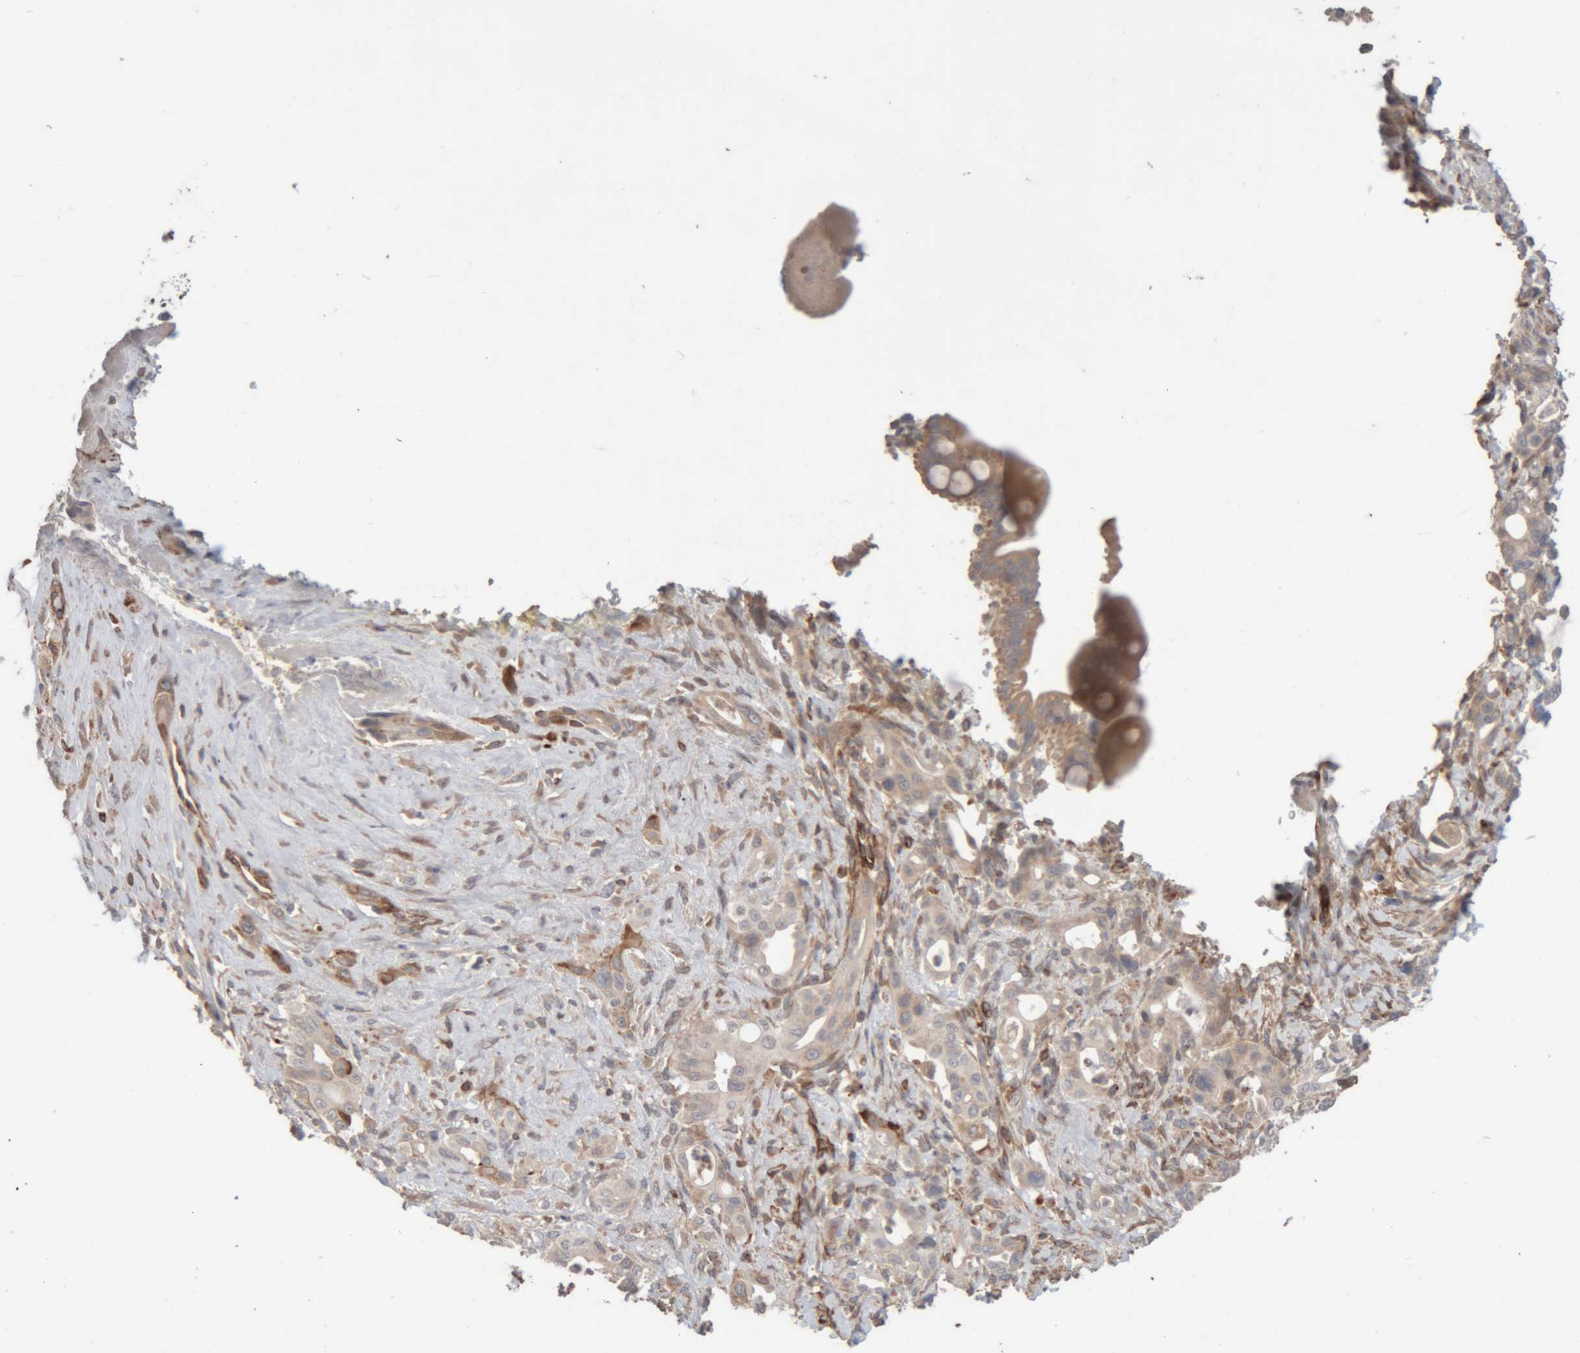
{"staining": {"intensity": "weak", "quantity": "<25%", "location": "cytoplasmic/membranous"}, "tissue": "pancreatic cancer", "cell_type": "Tumor cells", "image_type": "cancer", "snomed": [{"axis": "morphology", "description": "Adenocarcinoma, NOS"}, {"axis": "topography", "description": "Pancreas"}], "caption": "Immunohistochemical staining of human pancreatic cancer (adenocarcinoma) exhibits no significant expression in tumor cells. The staining was performed using DAB (3,3'-diaminobenzidine) to visualize the protein expression in brown, while the nuclei were stained in blue with hematoxylin (Magnification: 20x).", "gene": "RAB32", "patient": {"sex": "male", "age": 58}}